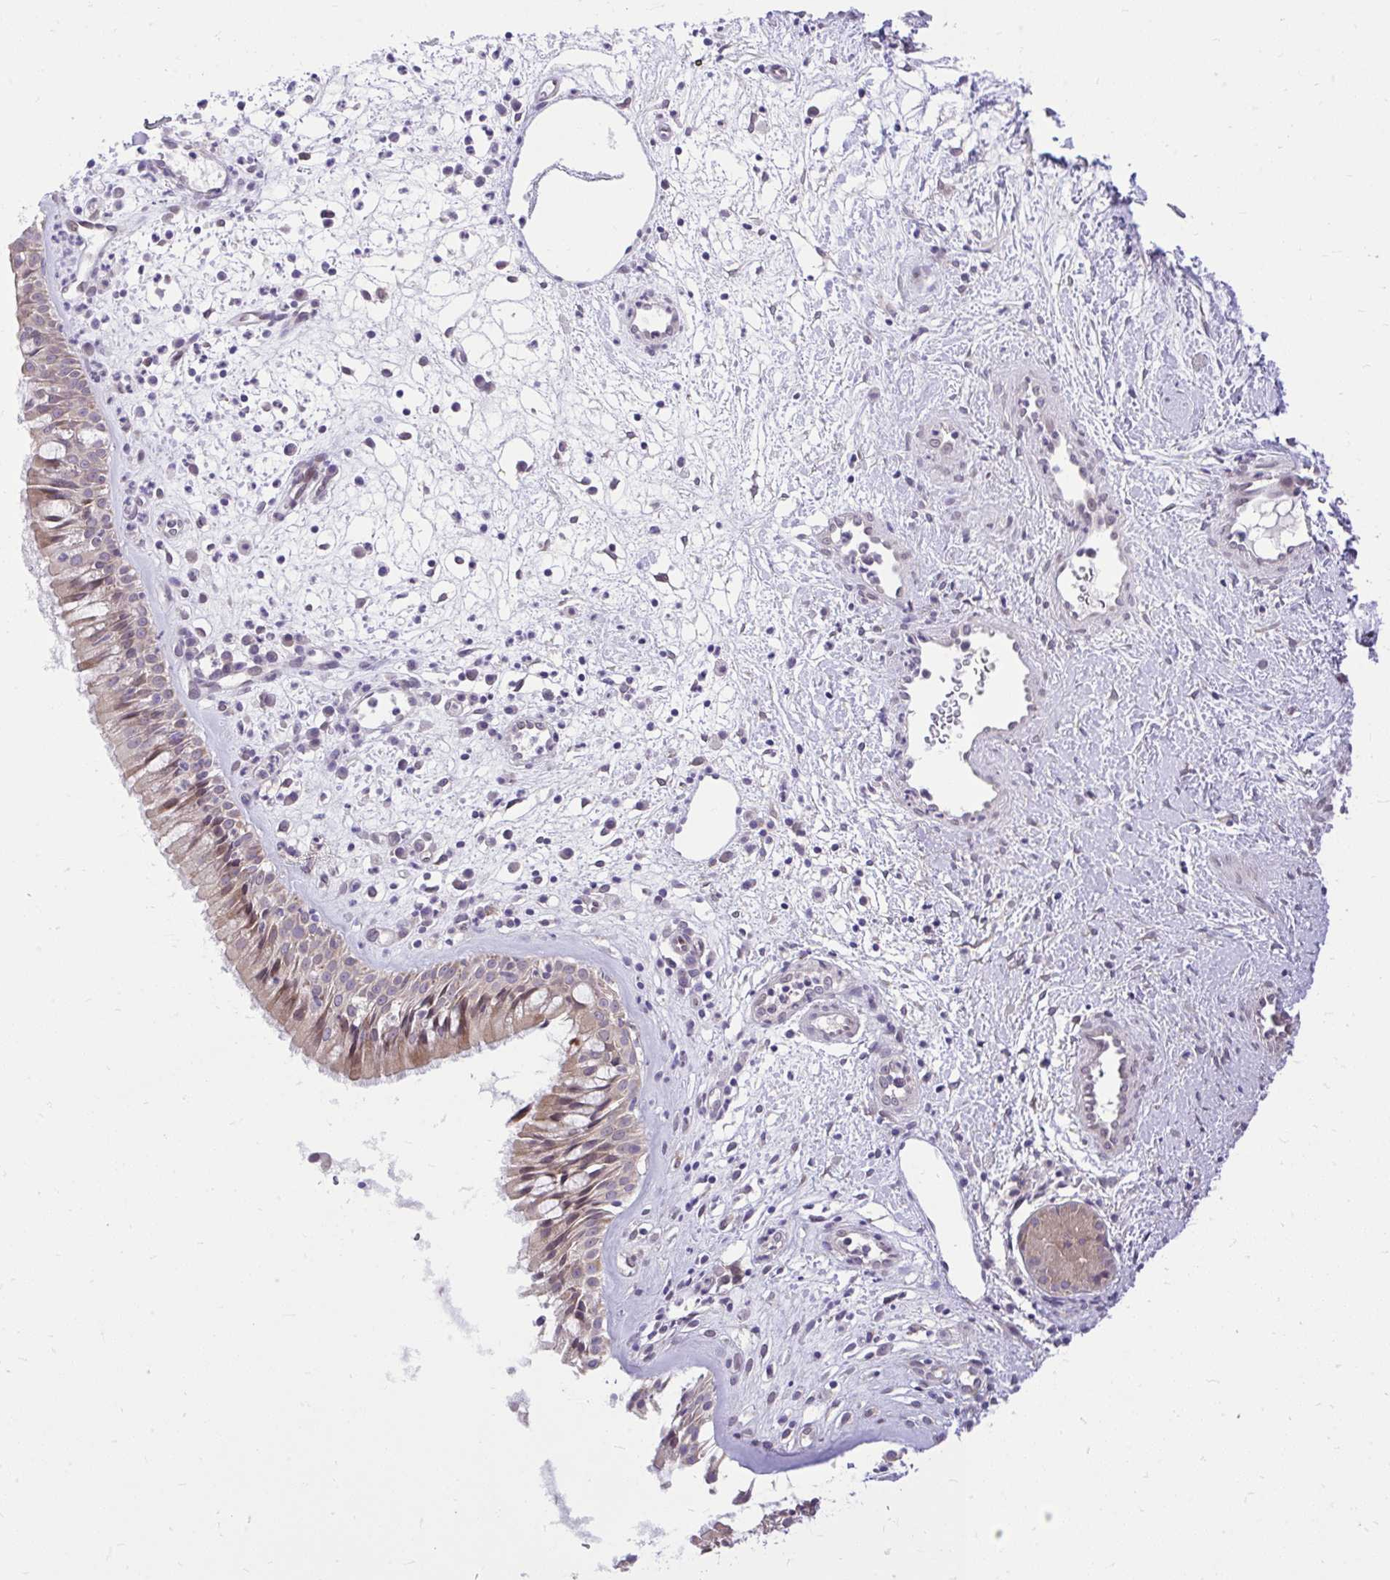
{"staining": {"intensity": "weak", "quantity": "<25%", "location": "cytoplasmic/membranous"}, "tissue": "nasopharynx", "cell_type": "Respiratory epithelial cells", "image_type": "normal", "snomed": [{"axis": "morphology", "description": "Normal tissue, NOS"}, {"axis": "topography", "description": "Nasopharynx"}], "caption": "Immunohistochemistry of normal human nasopharynx shows no staining in respiratory epithelial cells. (DAB (3,3'-diaminobenzidine) immunohistochemistry, high magnification).", "gene": "CEACAM18", "patient": {"sex": "male", "age": 65}}